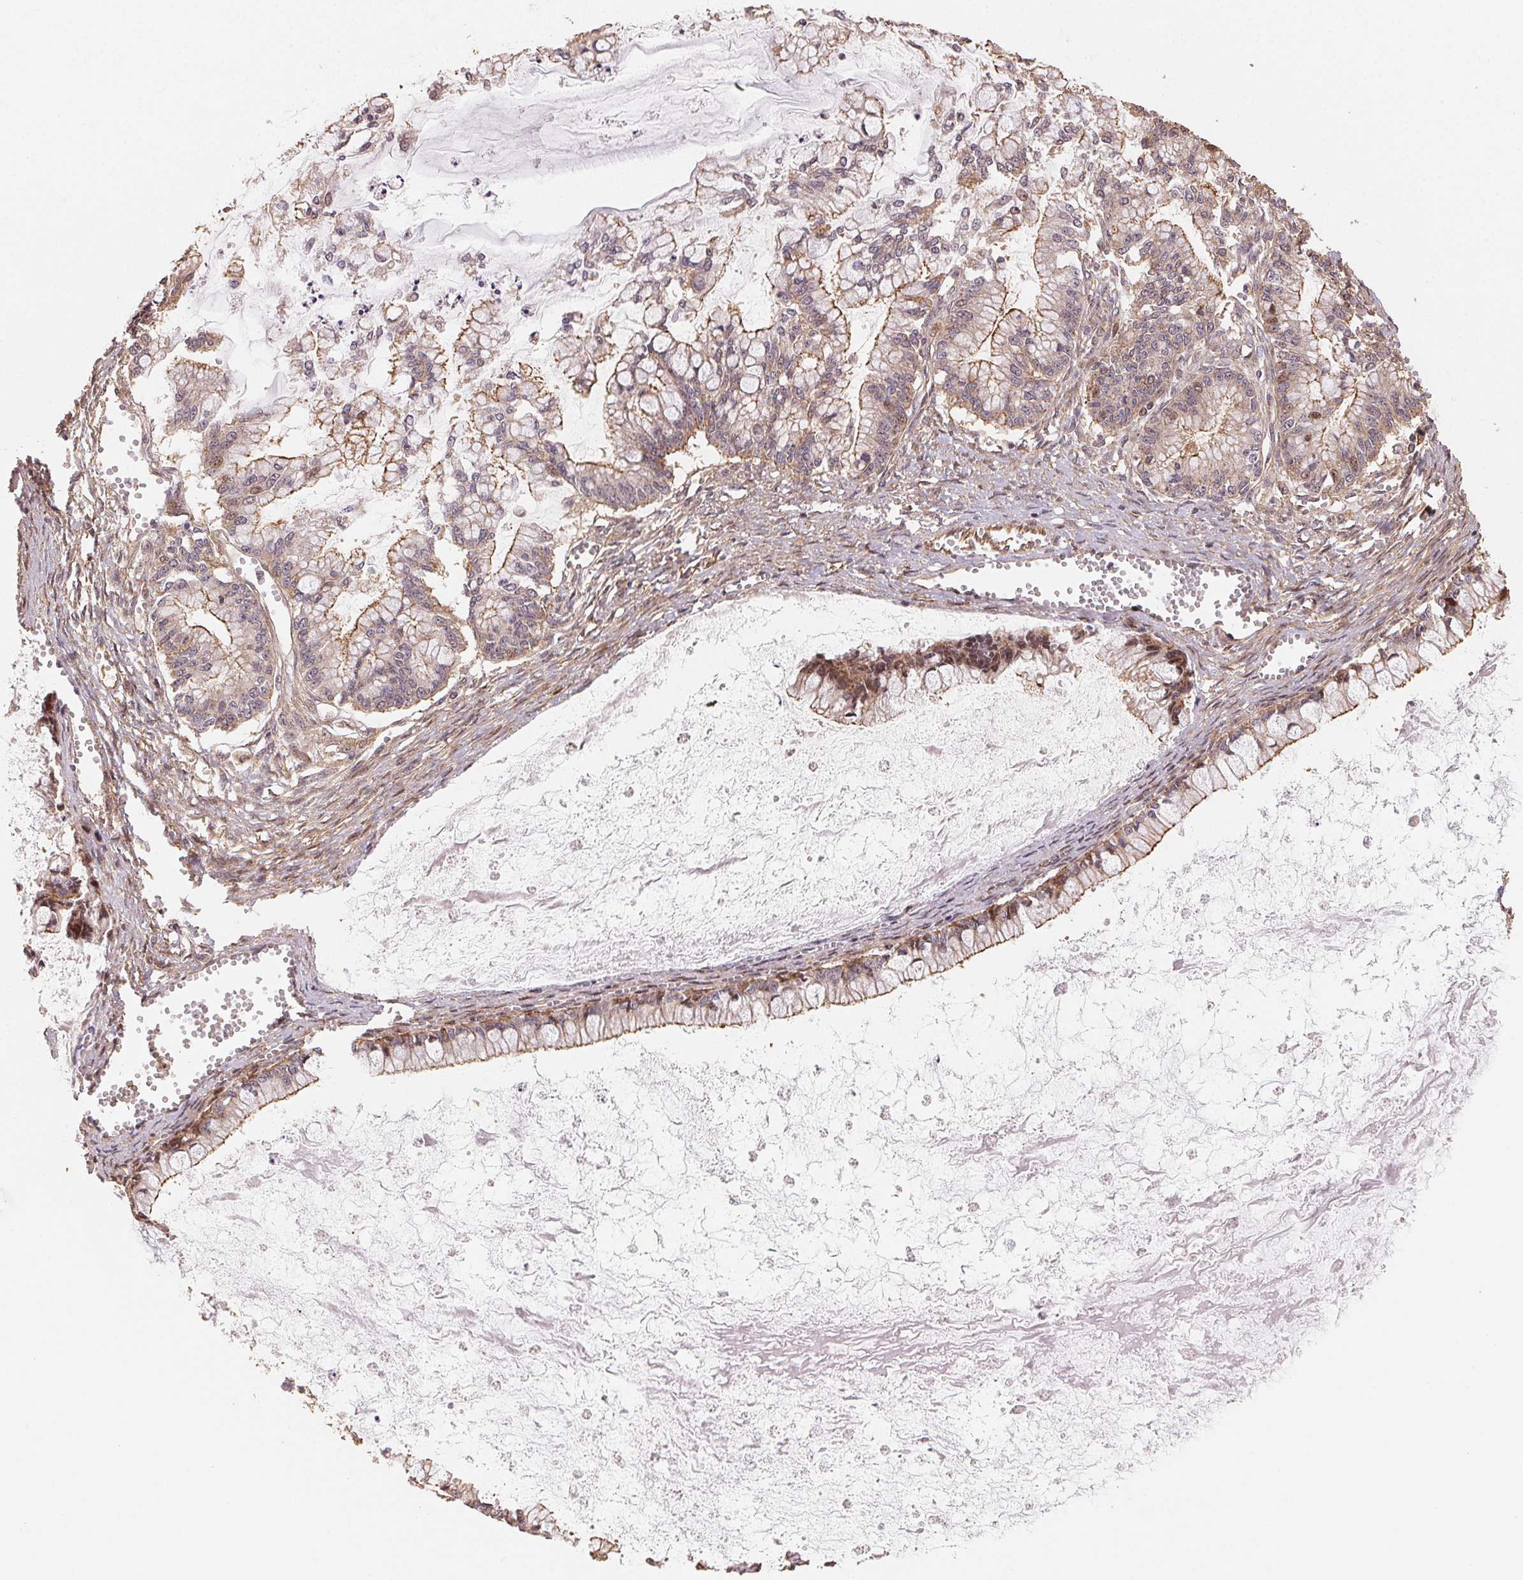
{"staining": {"intensity": "moderate", "quantity": "25%-75%", "location": "cytoplasmic/membranous,nuclear"}, "tissue": "ovarian cancer", "cell_type": "Tumor cells", "image_type": "cancer", "snomed": [{"axis": "morphology", "description": "Cystadenocarcinoma, mucinous, NOS"}, {"axis": "topography", "description": "Ovary"}], "caption": "The photomicrograph exhibits immunohistochemical staining of ovarian cancer (mucinous cystadenocarcinoma). There is moderate cytoplasmic/membranous and nuclear staining is present in about 25%-75% of tumor cells. Nuclei are stained in blue.", "gene": "TMEM222", "patient": {"sex": "female", "age": 67}}